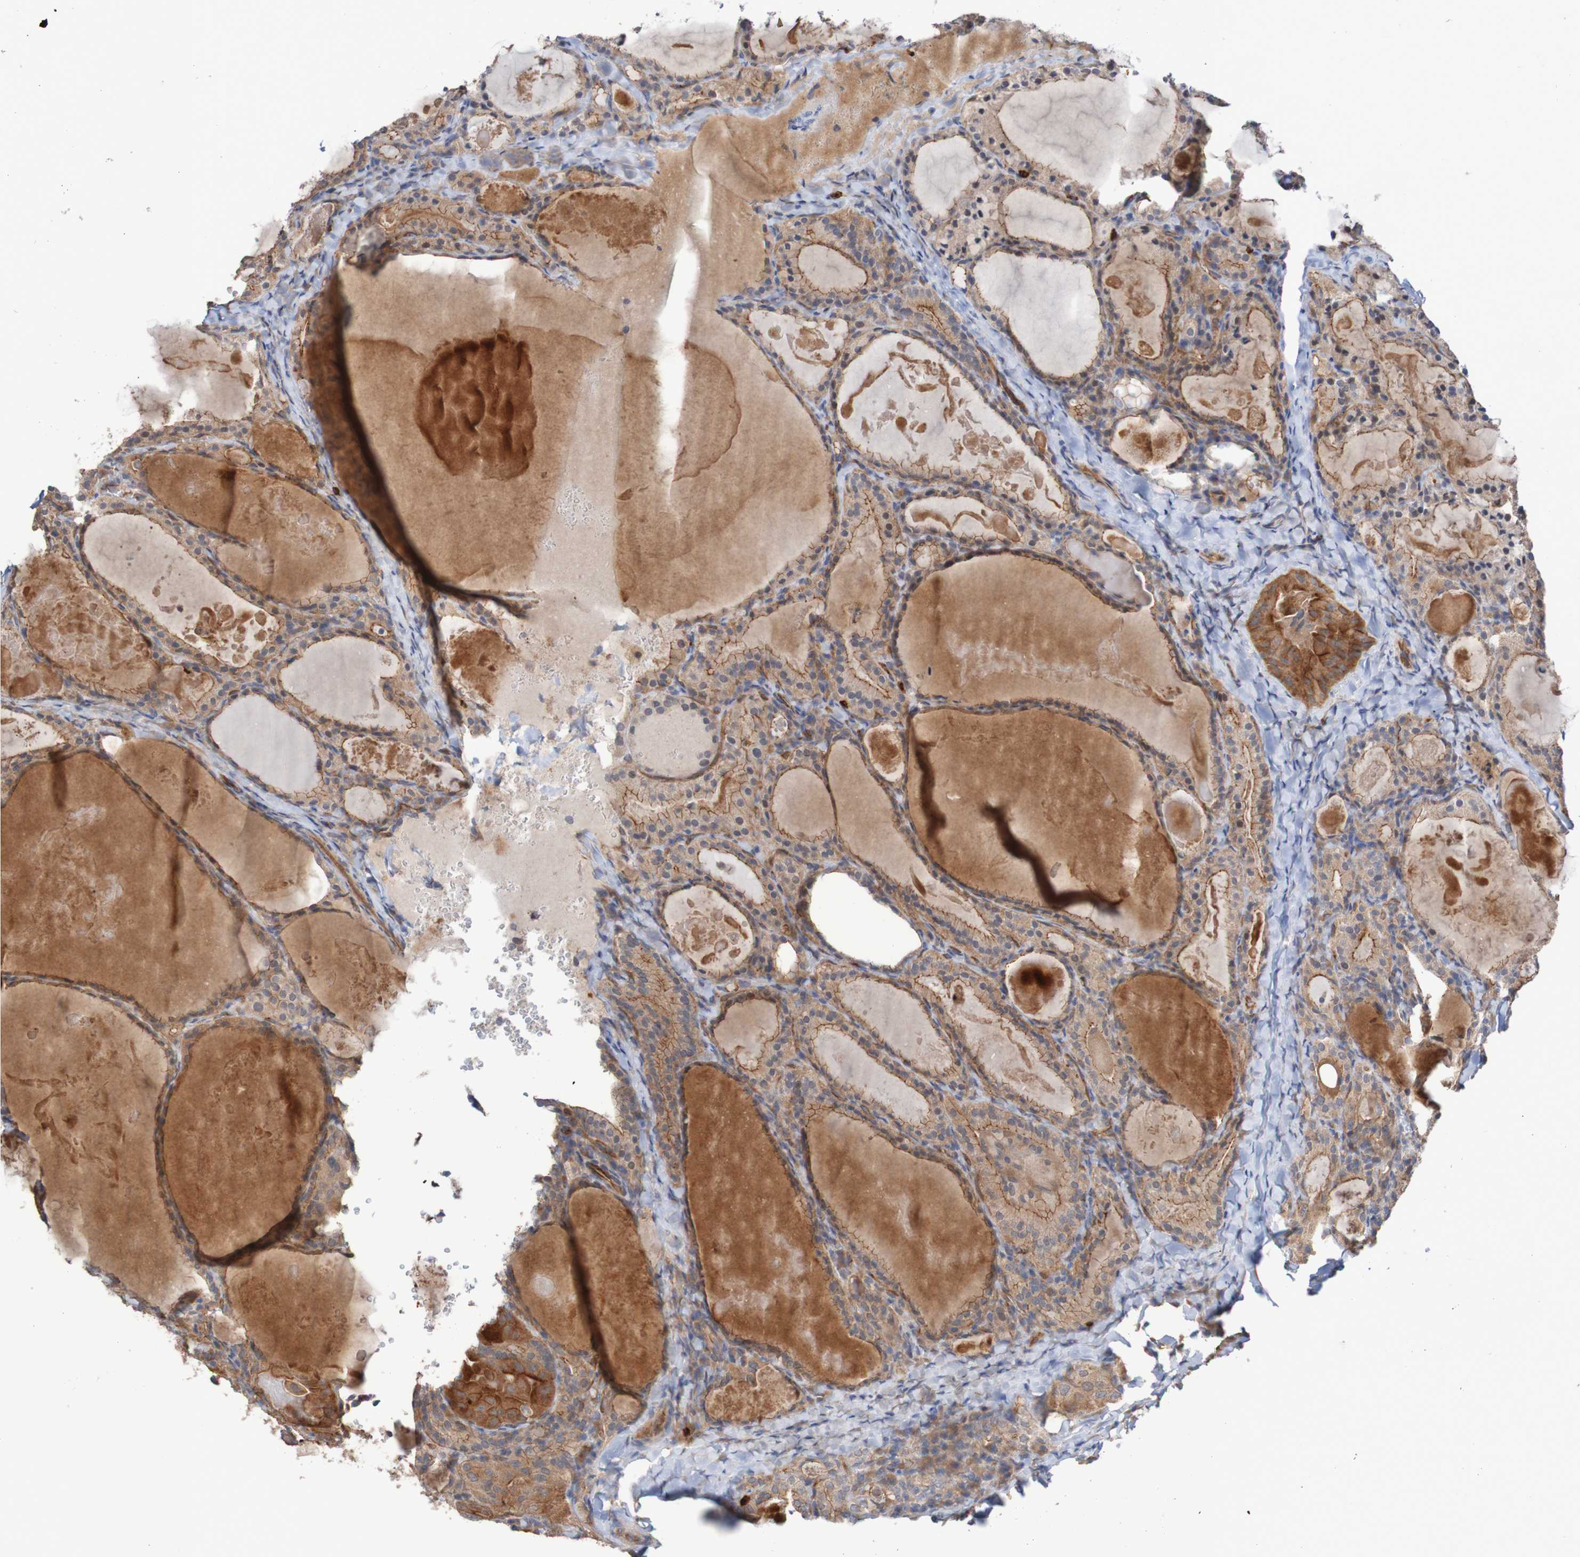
{"staining": {"intensity": "moderate", "quantity": ">75%", "location": "cytoplasmic/membranous"}, "tissue": "thyroid cancer", "cell_type": "Tumor cells", "image_type": "cancer", "snomed": [{"axis": "morphology", "description": "Papillary adenocarcinoma, NOS"}, {"axis": "topography", "description": "Thyroid gland"}], "caption": "A high-resolution image shows immunohistochemistry (IHC) staining of thyroid cancer, which demonstrates moderate cytoplasmic/membranous positivity in about >75% of tumor cells.", "gene": "ST8SIA6", "patient": {"sex": "female", "age": 42}}